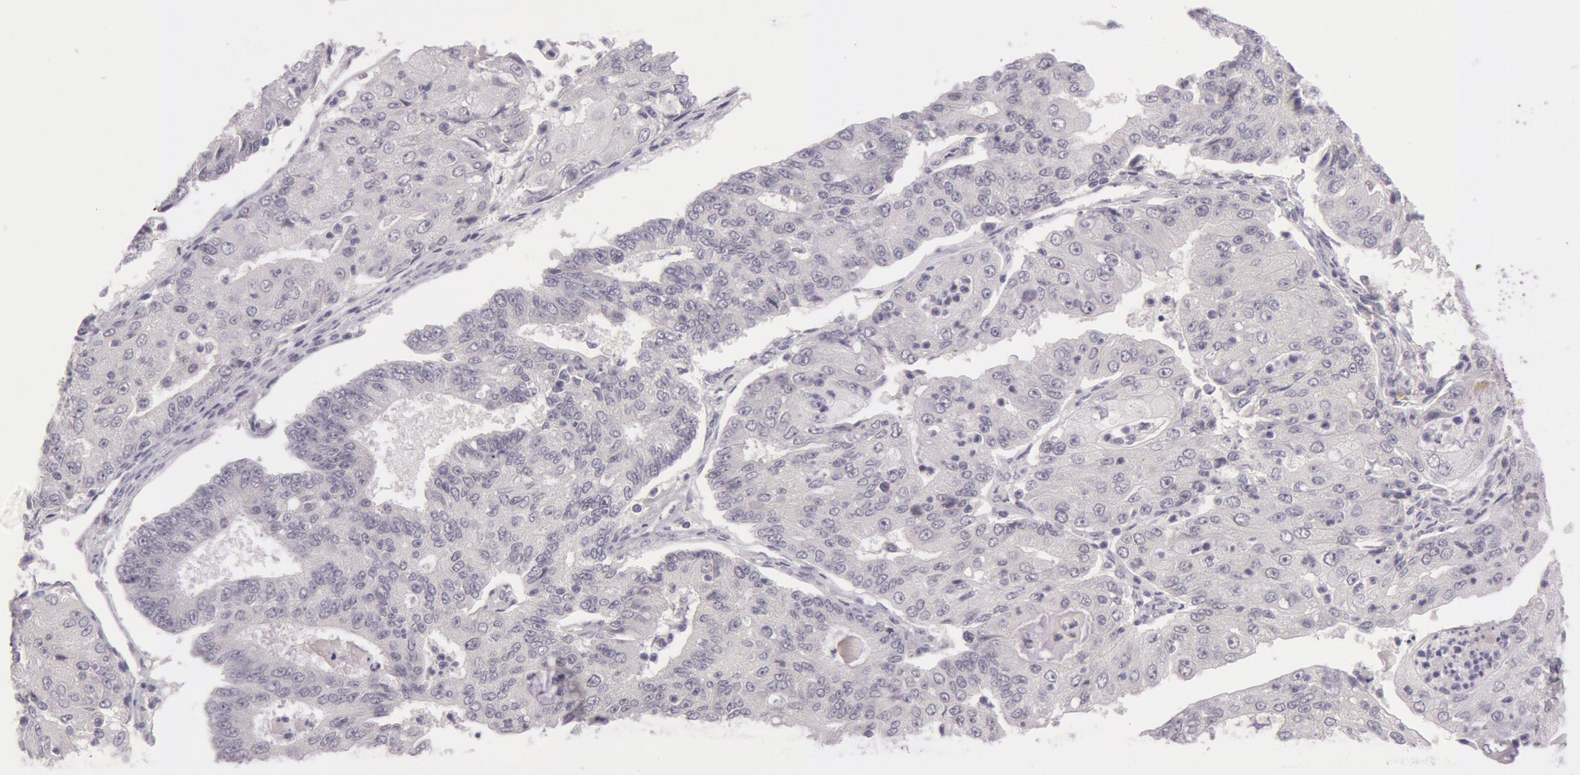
{"staining": {"intensity": "negative", "quantity": "none", "location": "none"}, "tissue": "endometrial cancer", "cell_type": "Tumor cells", "image_type": "cancer", "snomed": [{"axis": "morphology", "description": "Adenocarcinoma, NOS"}, {"axis": "topography", "description": "Endometrium"}], "caption": "This is an IHC micrograph of endometrial cancer (adenocarcinoma). There is no expression in tumor cells.", "gene": "RBMY1F", "patient": {"sex": "female", "age": 56}}